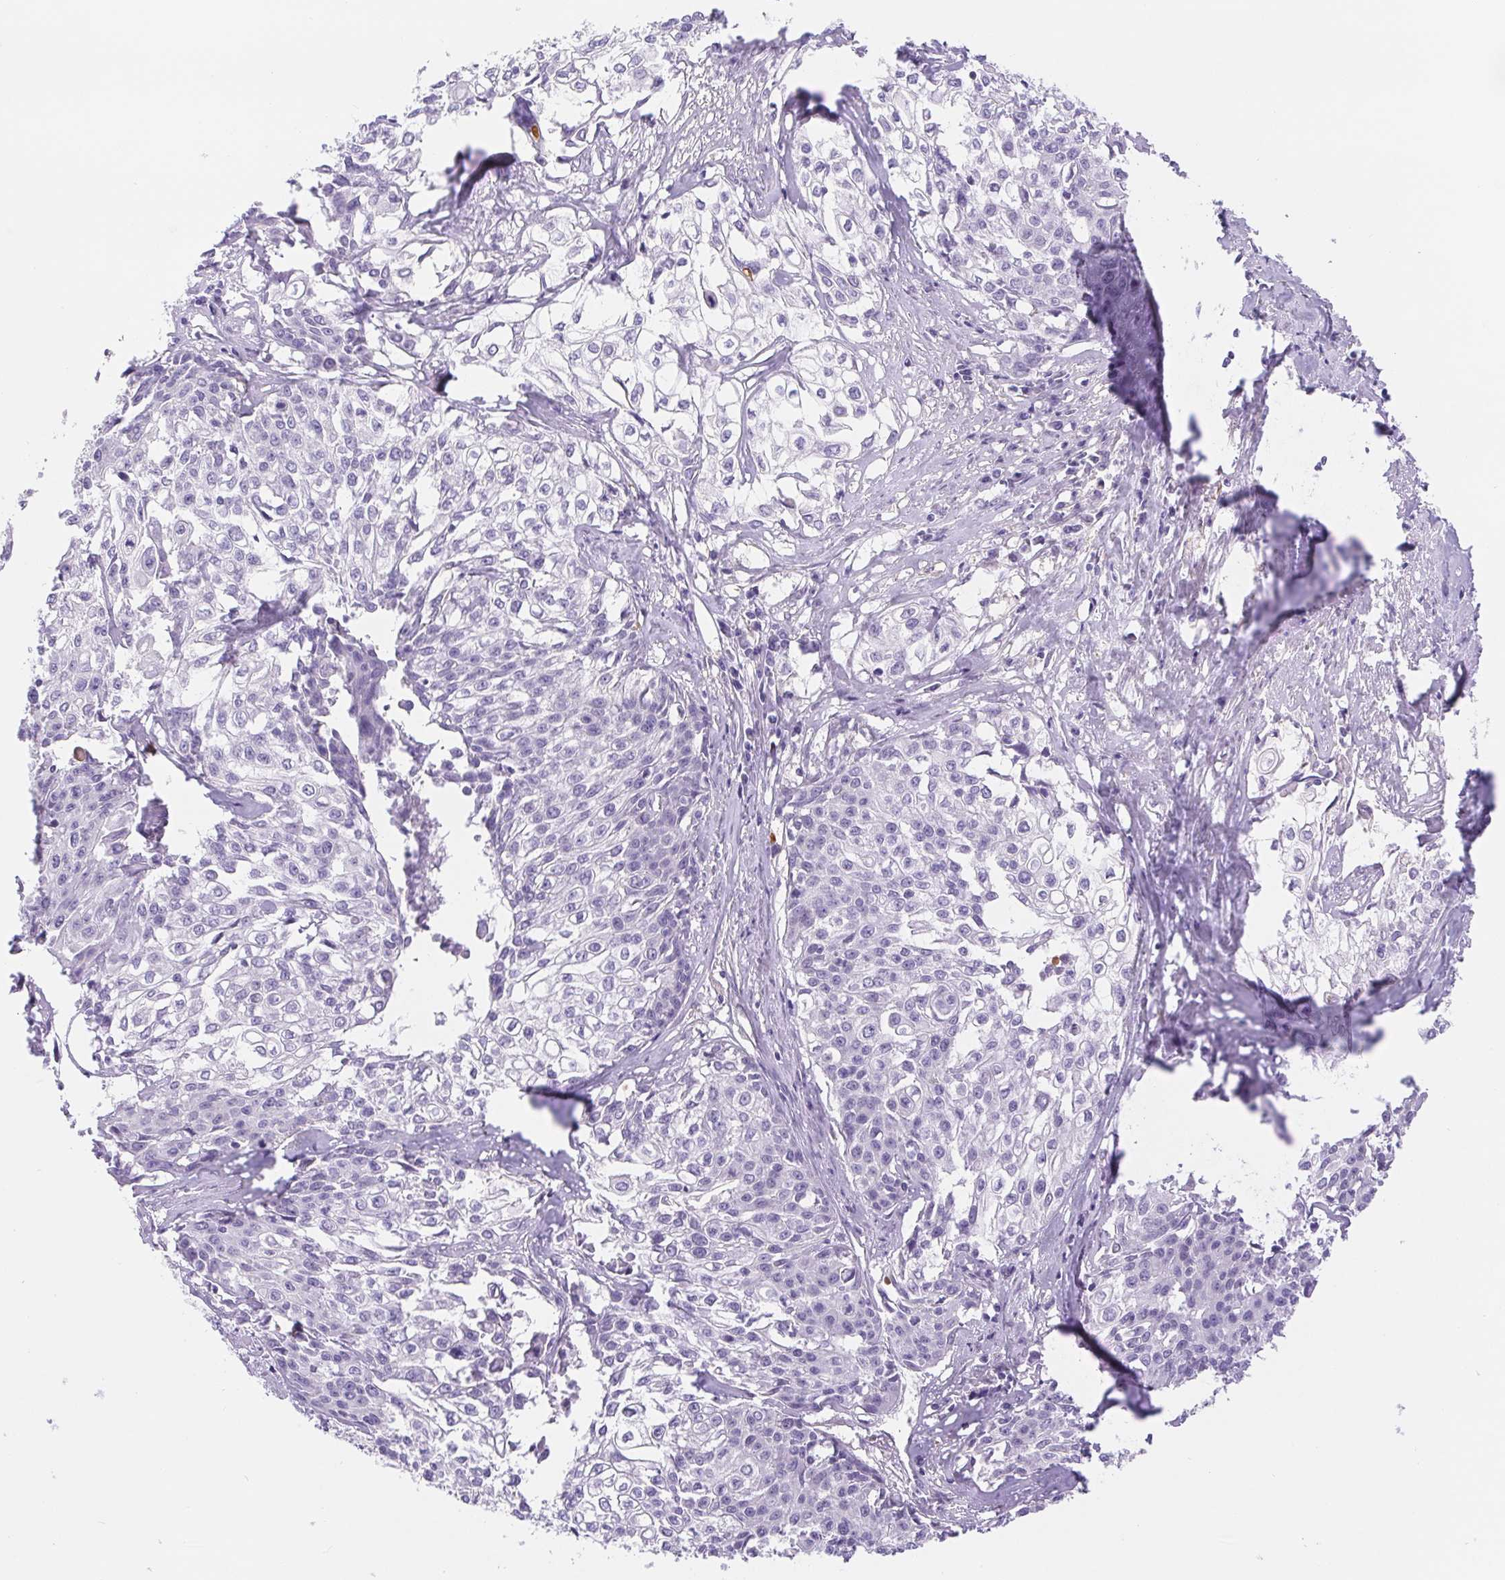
{"staining": {"intensity": "negative", "quantity": "none", "location": "none"}, "tissue": "cervical cancer", "cell_type": "Tumor cells", "image_type": "cancer", "snomed": [{"axis": "morphology", "description": "Squamous cell carcinoma, NOS"}, {"axis": "topography", "description": "Cervix"}], "caption": "High power microscopy photomicrograph of an immunohistochemistry micrograph of squamous cell carcinoma (cervical), revealing no significant positivity in tumor cells.", "gene": "DYNC2LI1", "patient": {"sex": "female", "age": 39}}